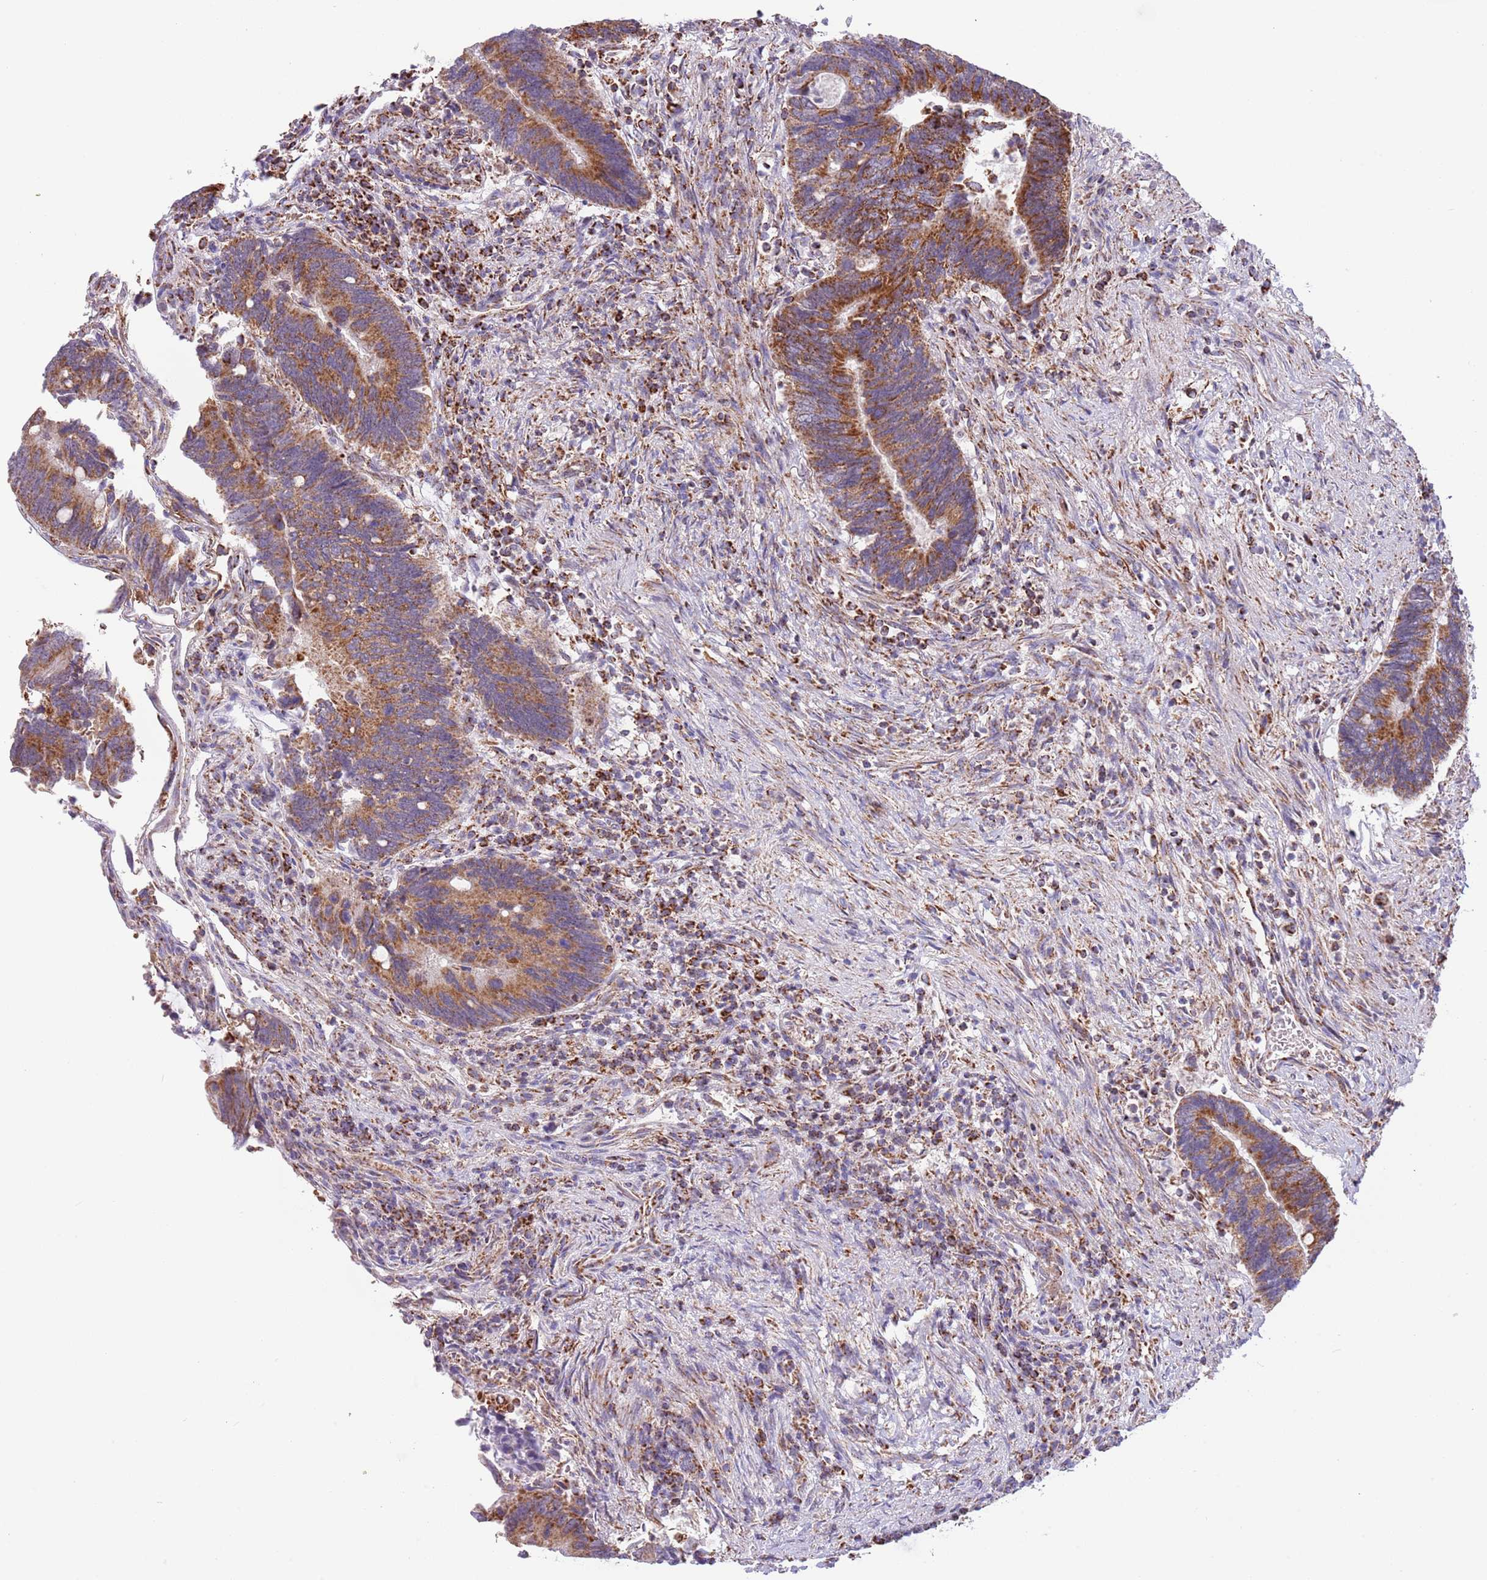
{"staining": {"intensity": "moderate", "quantity": ">75%", "location": "cytoplasmic/membranous"}, "tissue": "colorectal cancer", "cell_type": "Tumor cells", "image_type": "cancer", "snomed": [{"axis": "morphology", "description": "Adenocarcinoma, NOS"}, {"axis": "topography", "description": "Colon"}], "caption": "Colorectal cancer (adenocarcinoma) stained for a protein (brown) reveals moderate cytoplasmic/membranous positive staining in about >75% of tumor cells.", "gene": "LHX6", "patient": {"sex": "male", "age": 87}}